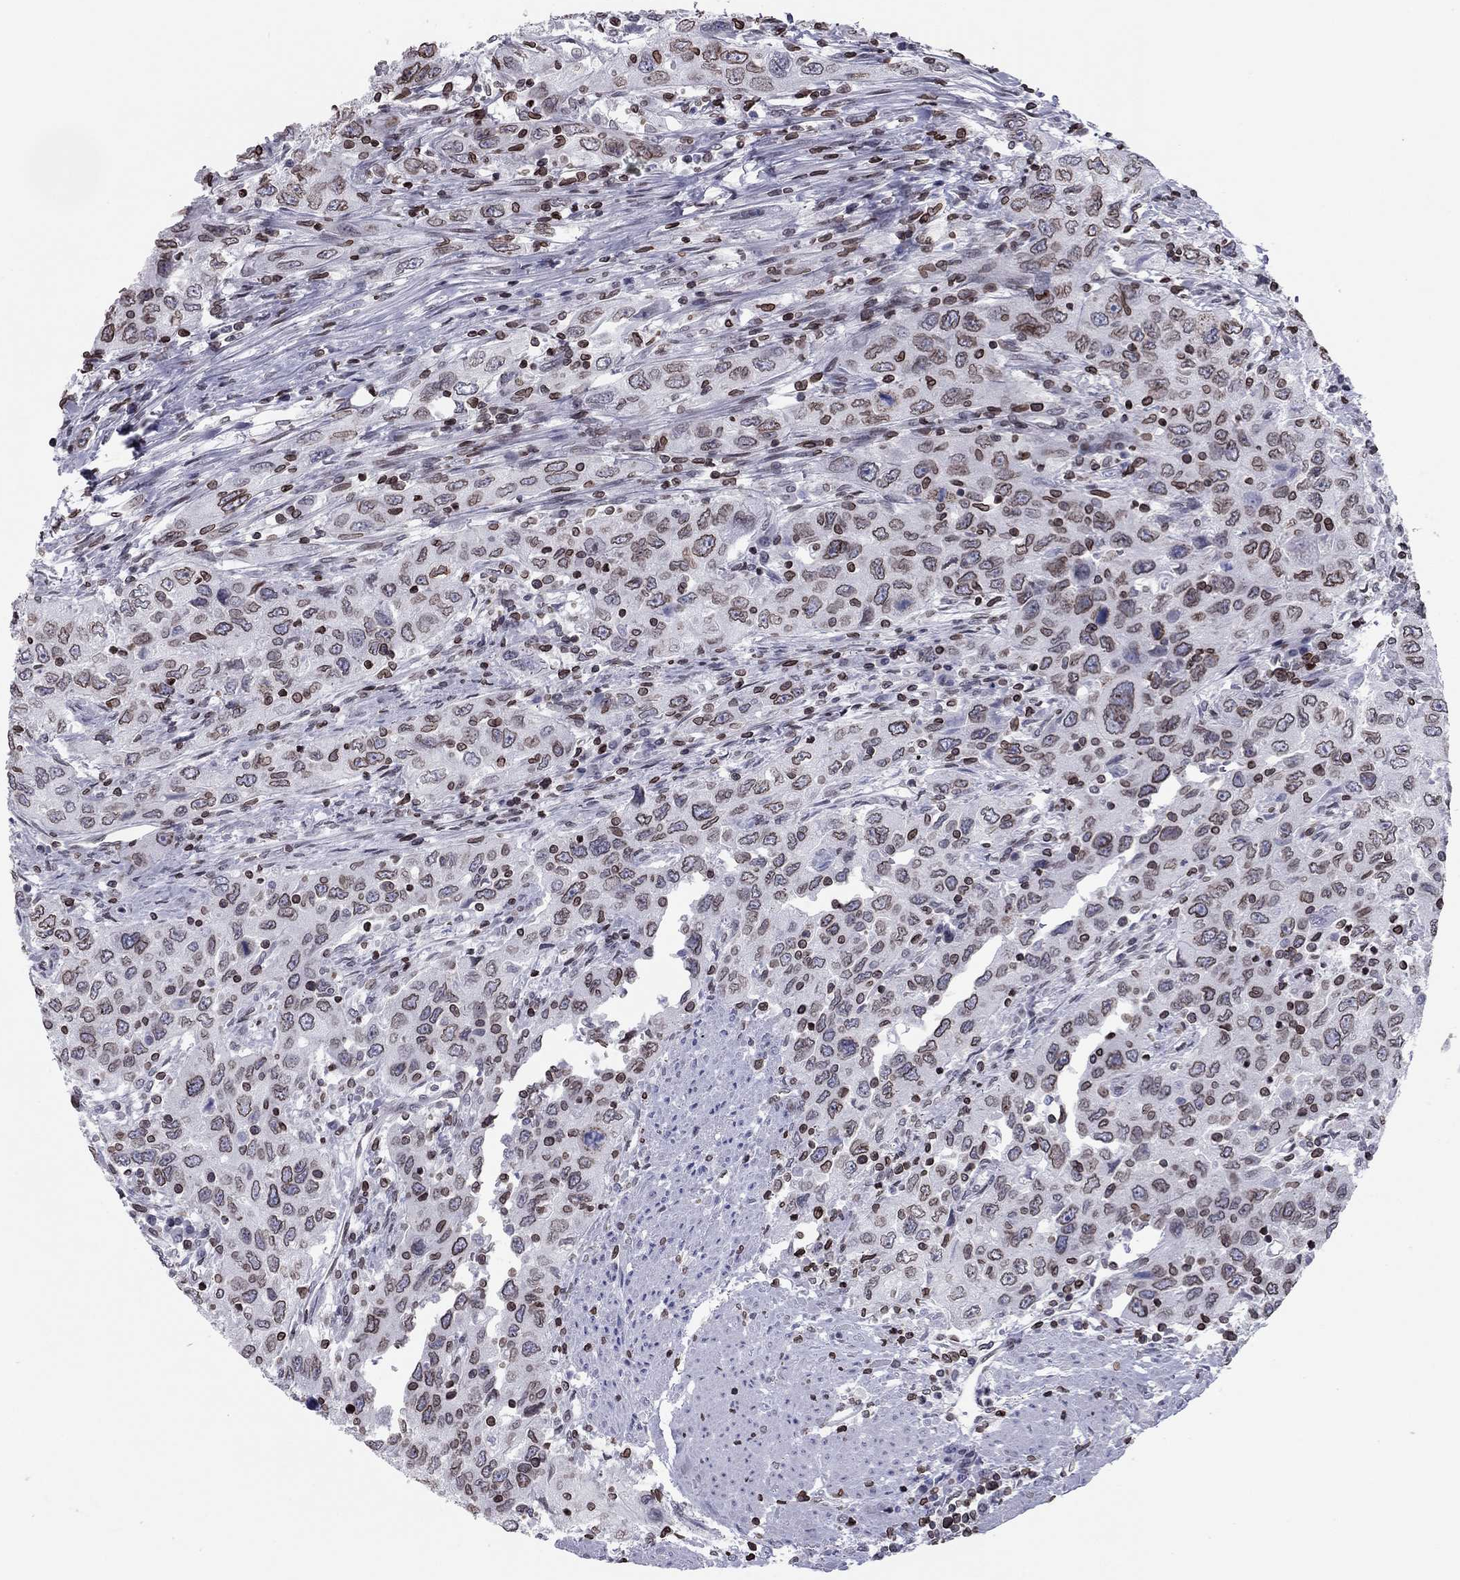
{"staining": {"intensity": "moderate", "quantity": ">75%", "location": "cytoplasmic/membranous,nuclear"}, "tissue": "urothelial cancer", "cell_type": "Tumor cells", "image_type": "cancer", "snomed": [{"axis": "morphology", "description": "Urothelial carcinoma, High grade"}, {"axis": "topography", "description": "Urinary bladder"}], "caption": "An image showing moderate cytoplasmic/membranous and nuclear expression in about >75% of tumor cells in urothelial cancer, as visualized by brown immunohistochemical staining.", "gene": "ESPL1", "patient": {"sex": "male", "age": 76}}